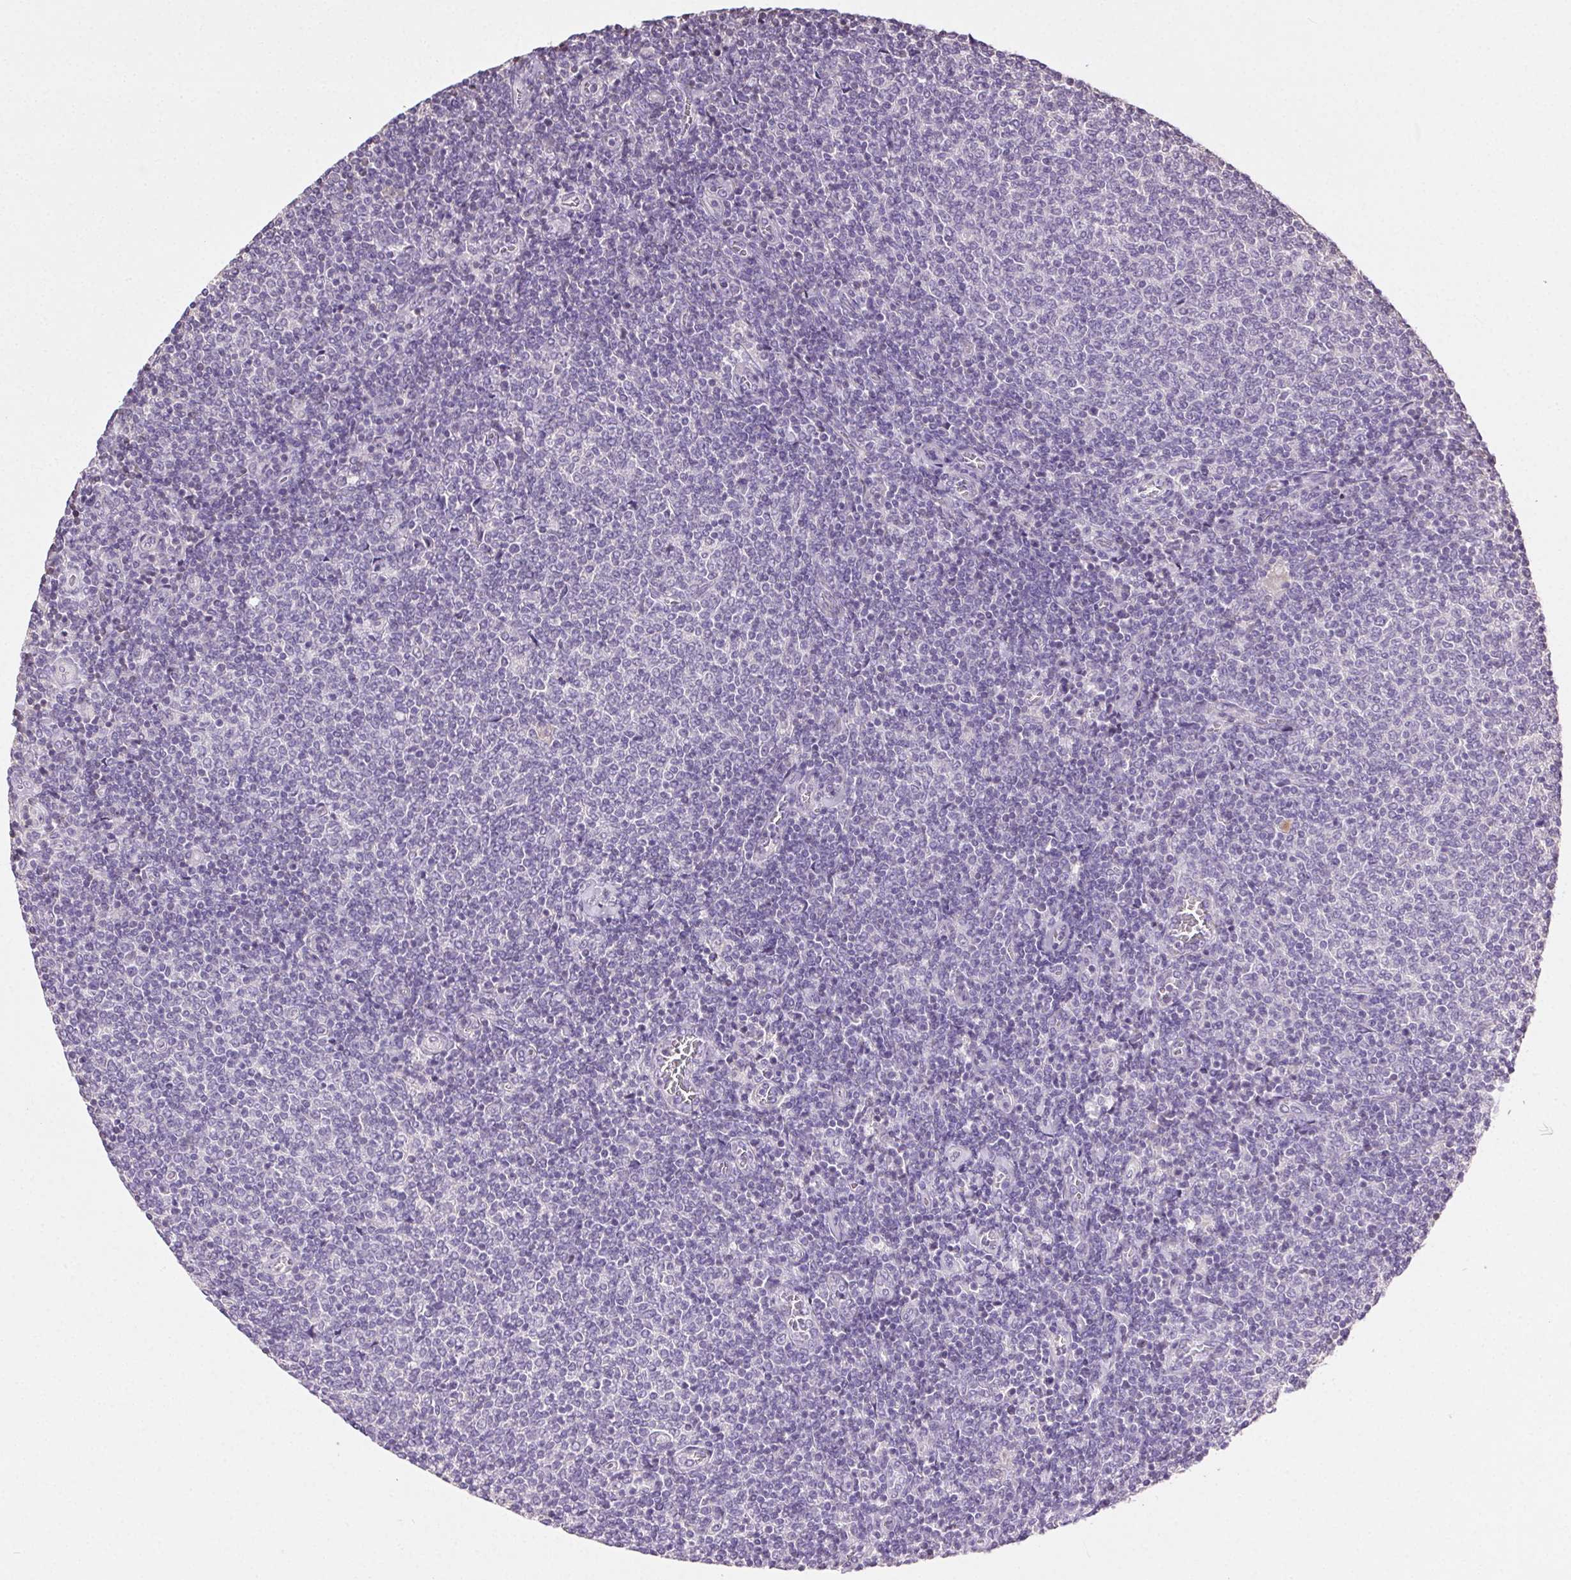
{"staining": {"intensity": "negative", "quantity": "none", "location": "none"}, "tissue": "lymphoma", "cell_type": "Tumor cells", "image_type": "cancer", "snomed": [{"axis": "morphology", "description": "Malignant lymphoma, non-Hodgkin's type, Low grade"}, {"axis": "topography", "description": "Lymph node"}], "caption": "Histopathology image shows no significant protein expression in tumor cells of low-grade malignant lymphoma, non-Hodgkin's type.", "gene": "SYCE2", "patient": {"sex": "male", "age": 52}}